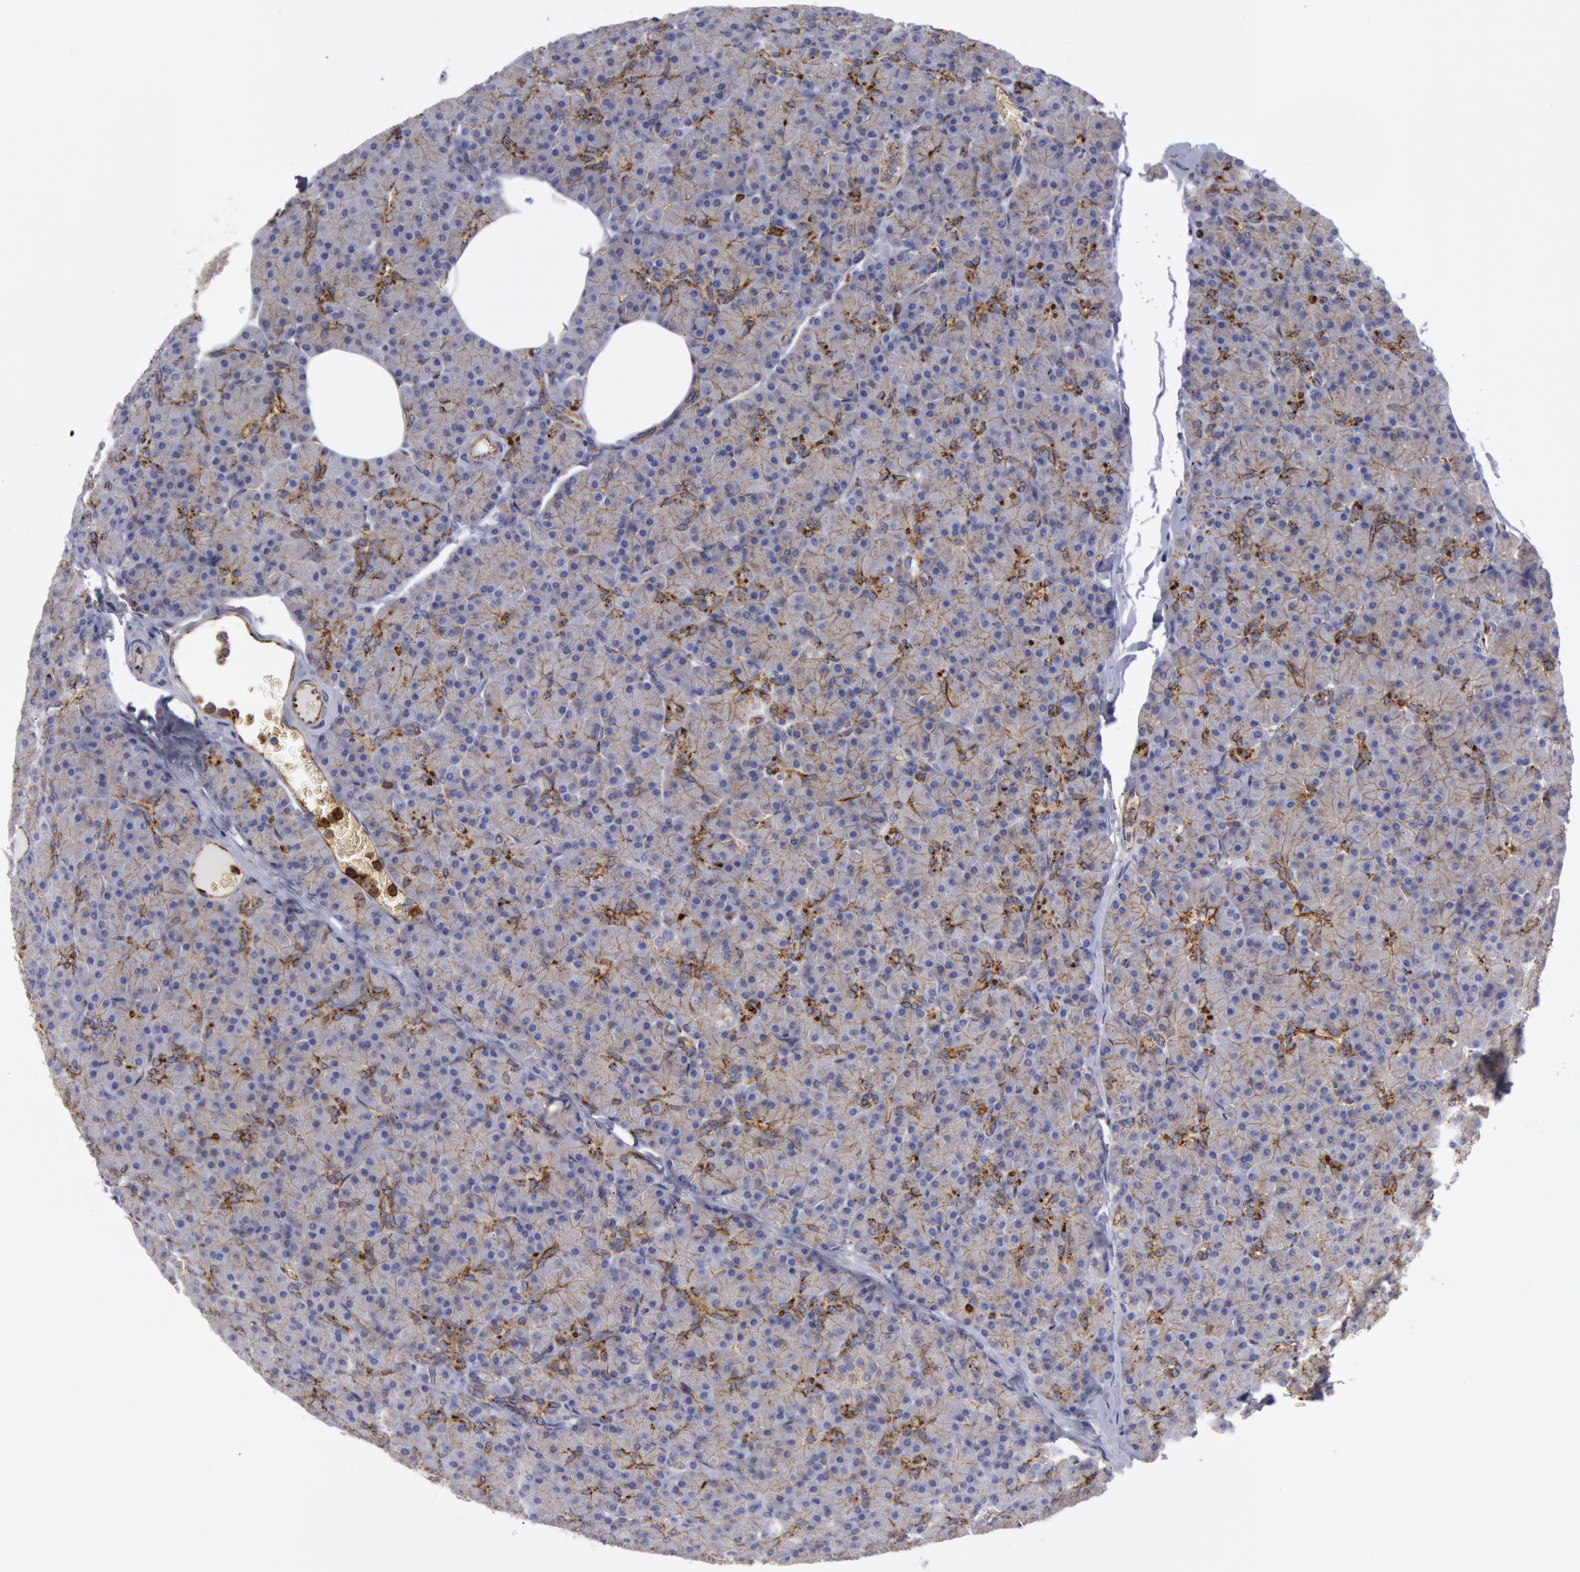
{"staining": {"intensity": "strong", "quantity": "25%-75%", "location": "cytoplasmic/membranous"}, "tissue": "pancreas", "cell_type": "Exocrine glandular cells", "image_type": "normal", "snomed": [{"axis": "morphology", "description": "Normal tissue, NOS"}, {"axis": "topography", "description": "Pancreas"}], "caption": "Pancreas was stained to show a protein in brown. There is high levels of strong cytoplasmic/membranous positivity in about 25%-75% of exocrine glandular cells.", "gene": "FLOT1", "patient": {"sex": "female", "age": 43}}